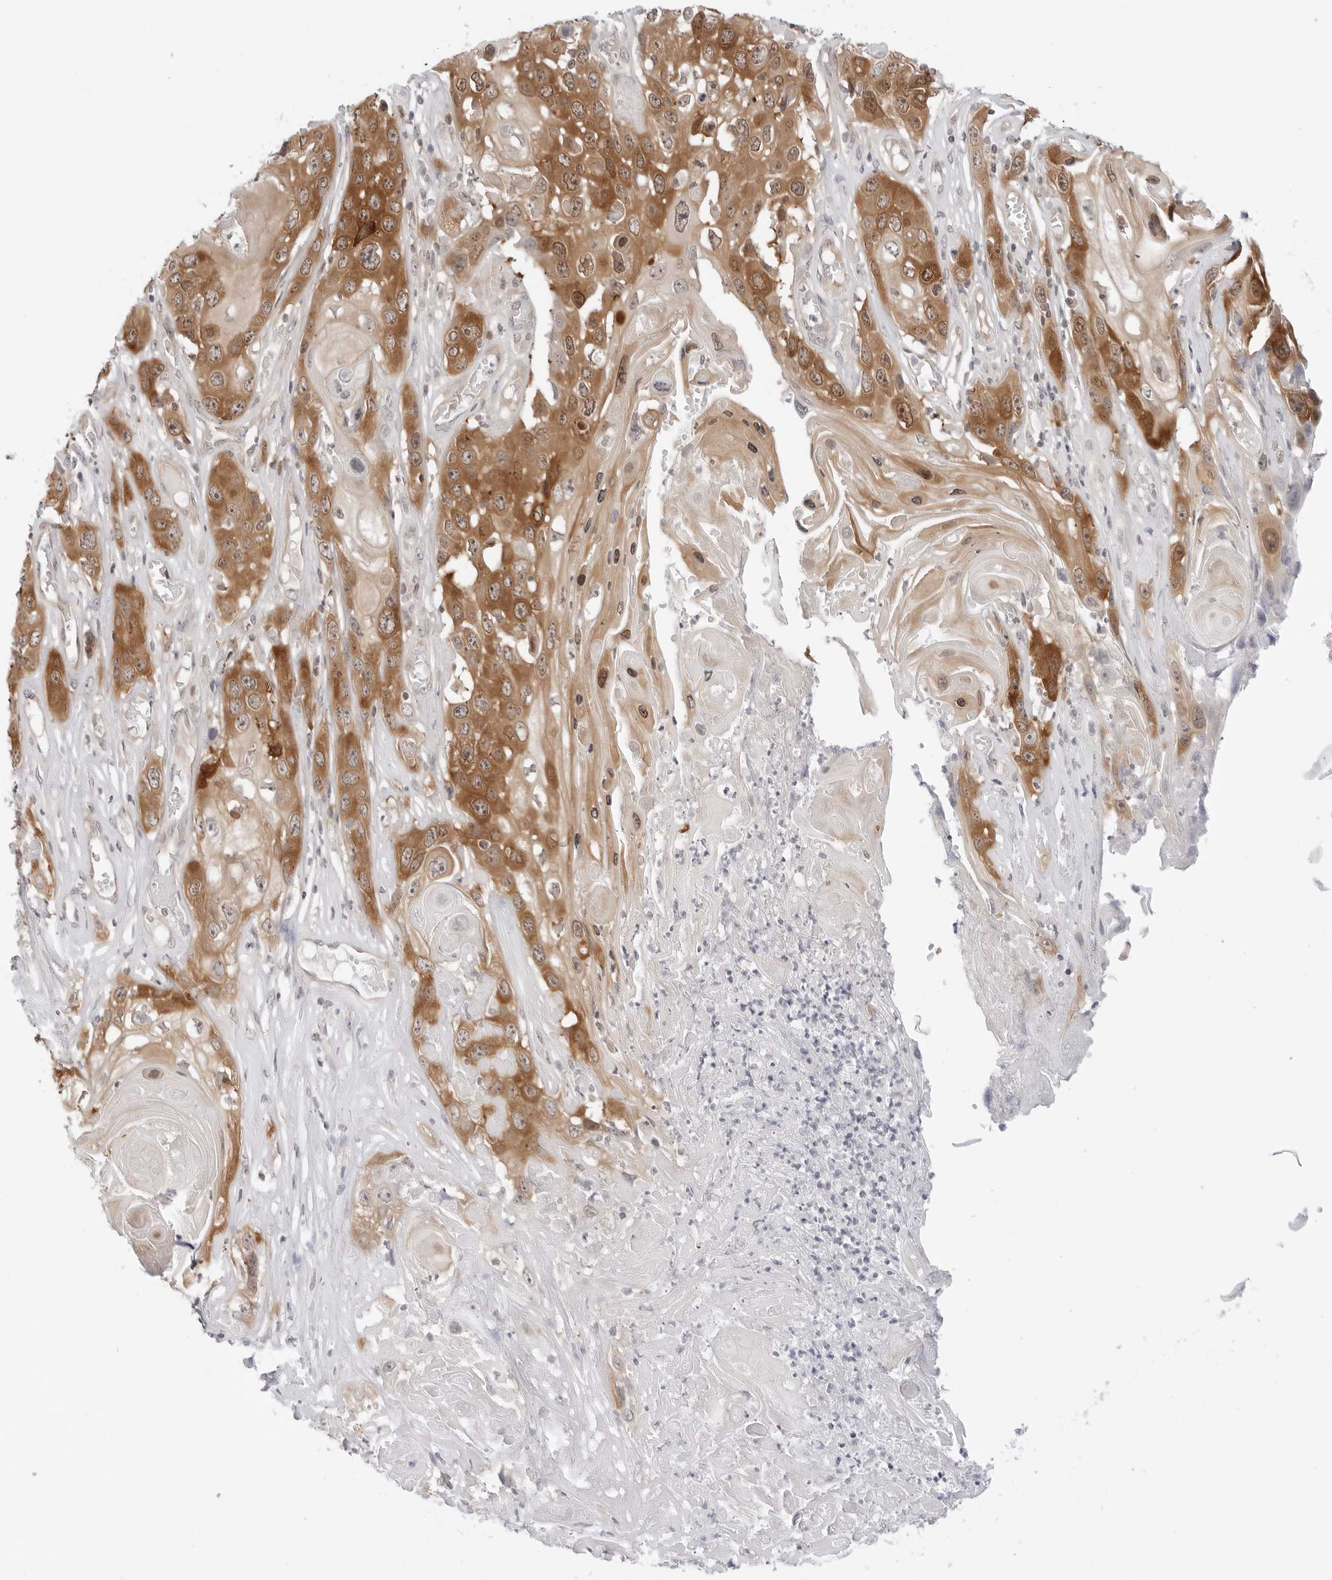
{"staining": {"intensity": "strong", "quantity": ">75%", "location": "cytoplasmic/membranous,nuclear"}, "tissue": "skin cancer", "cell_type": "Tumor cells", "image_type": "cancer", "snomed": [{"axis": "morphology", "description": "Squamous cell carcinoma, NOS"}, {"axis": "topography", "description": "Skin"}], "caption": "Tumor cells exhibit high levels of strong cytoplasmic/membranous and nuclear positivity in approximately >75% of cells in human skin squamous cell carcinoma.", "gene": "NUDC", "patient": {"sex": "male", "age": 55}}